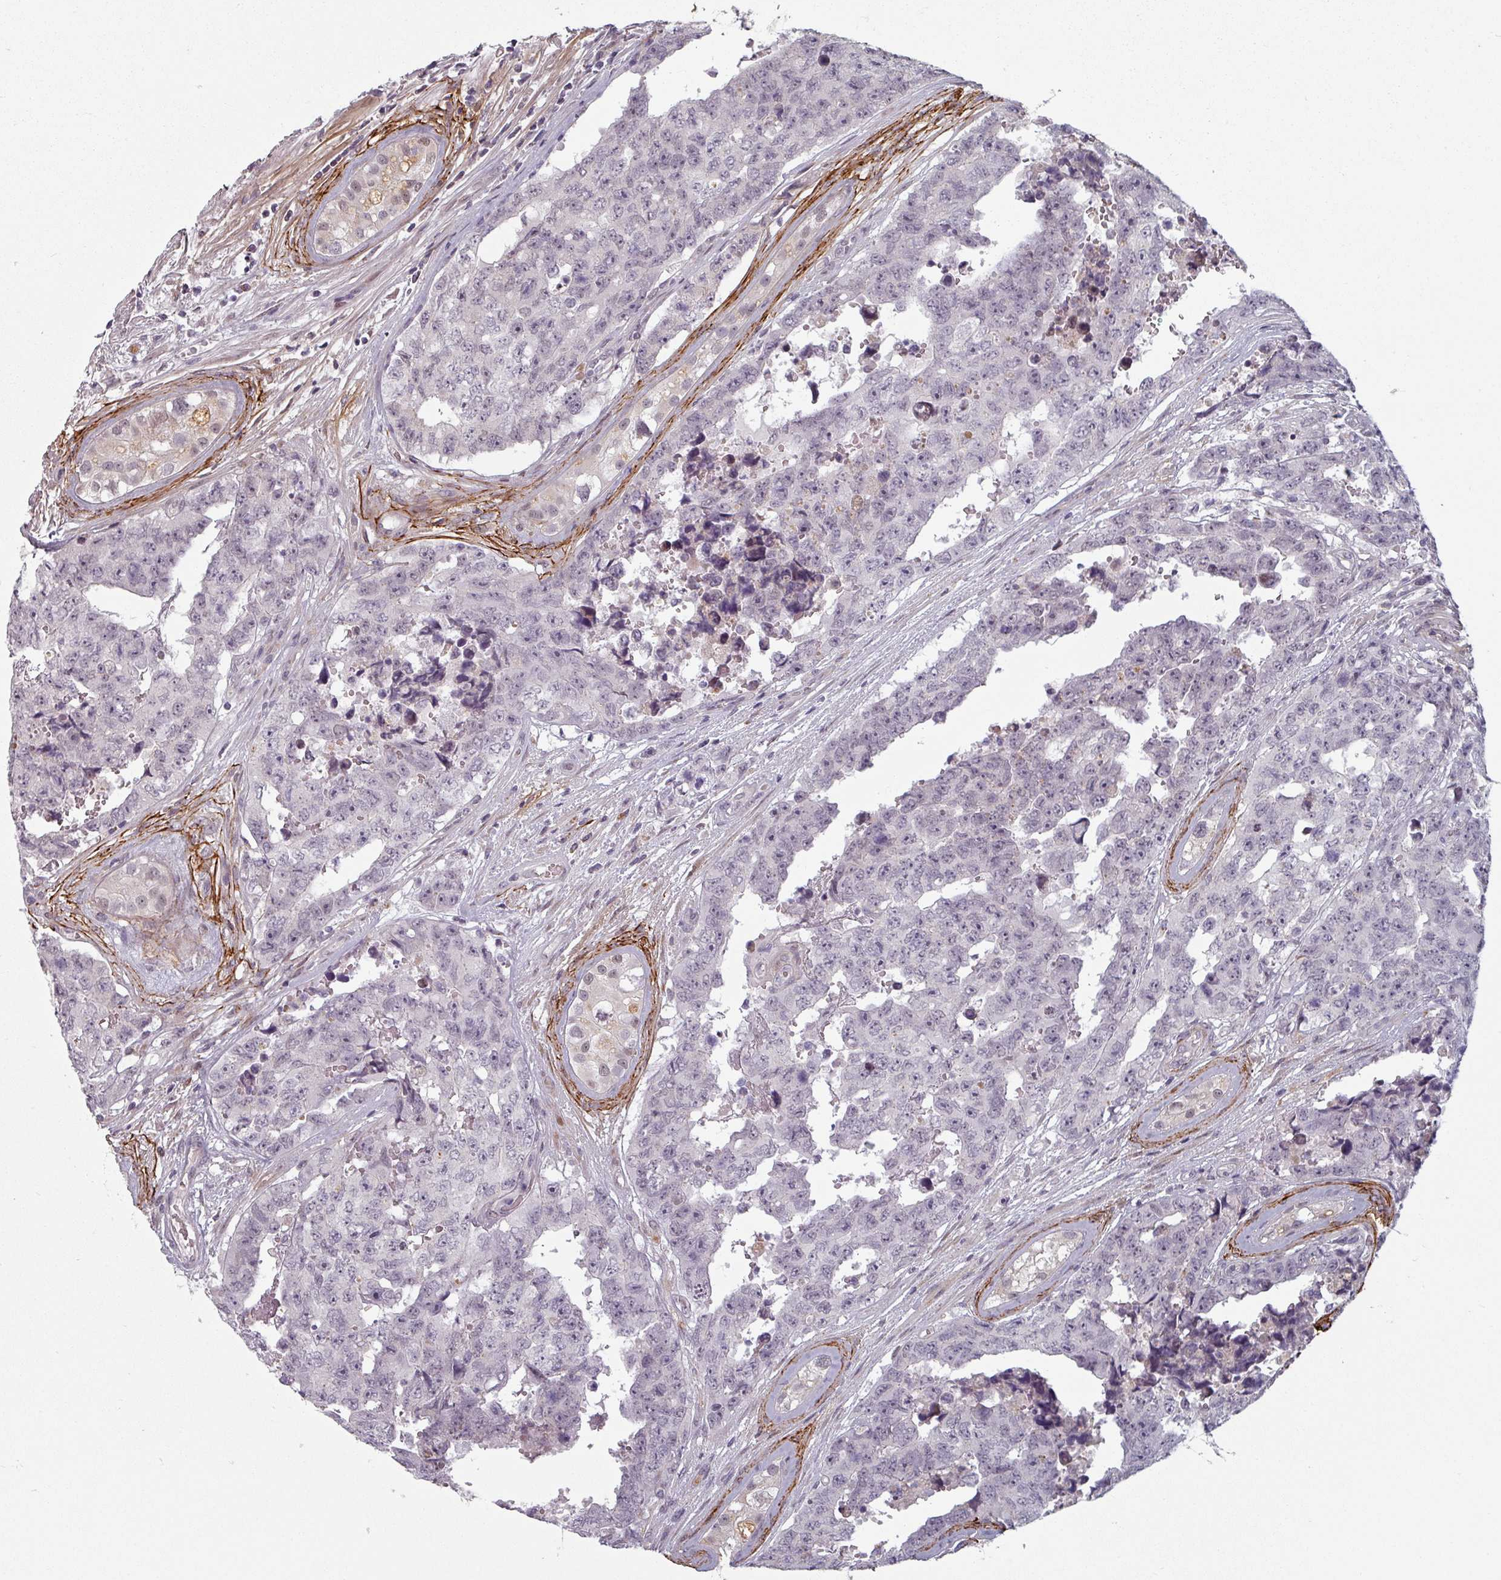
{"staining": {"intensity": "negative", "quantity": "none", "location": "none"}, "tissue": "testis cancer", "cell_type": "Tumor cells", "image_type": "cancer", "snomed": [{"axis": "morphology", "description": "Normal tissue, NOS"}, {"axis": "morphology", "description": "Carcinoma, Embryonal, NOS"}, {"axis": "topography", "description": "Testis"}, {"axis": "topography", "description": "Epididymis"}], "caption": "This is an immunohistochemistry image of embryonal carcinoma (testis). There is no expression in tumor cells.", "gene": "CYB5RL", "patient": {"sex": "male", "age": 25}}